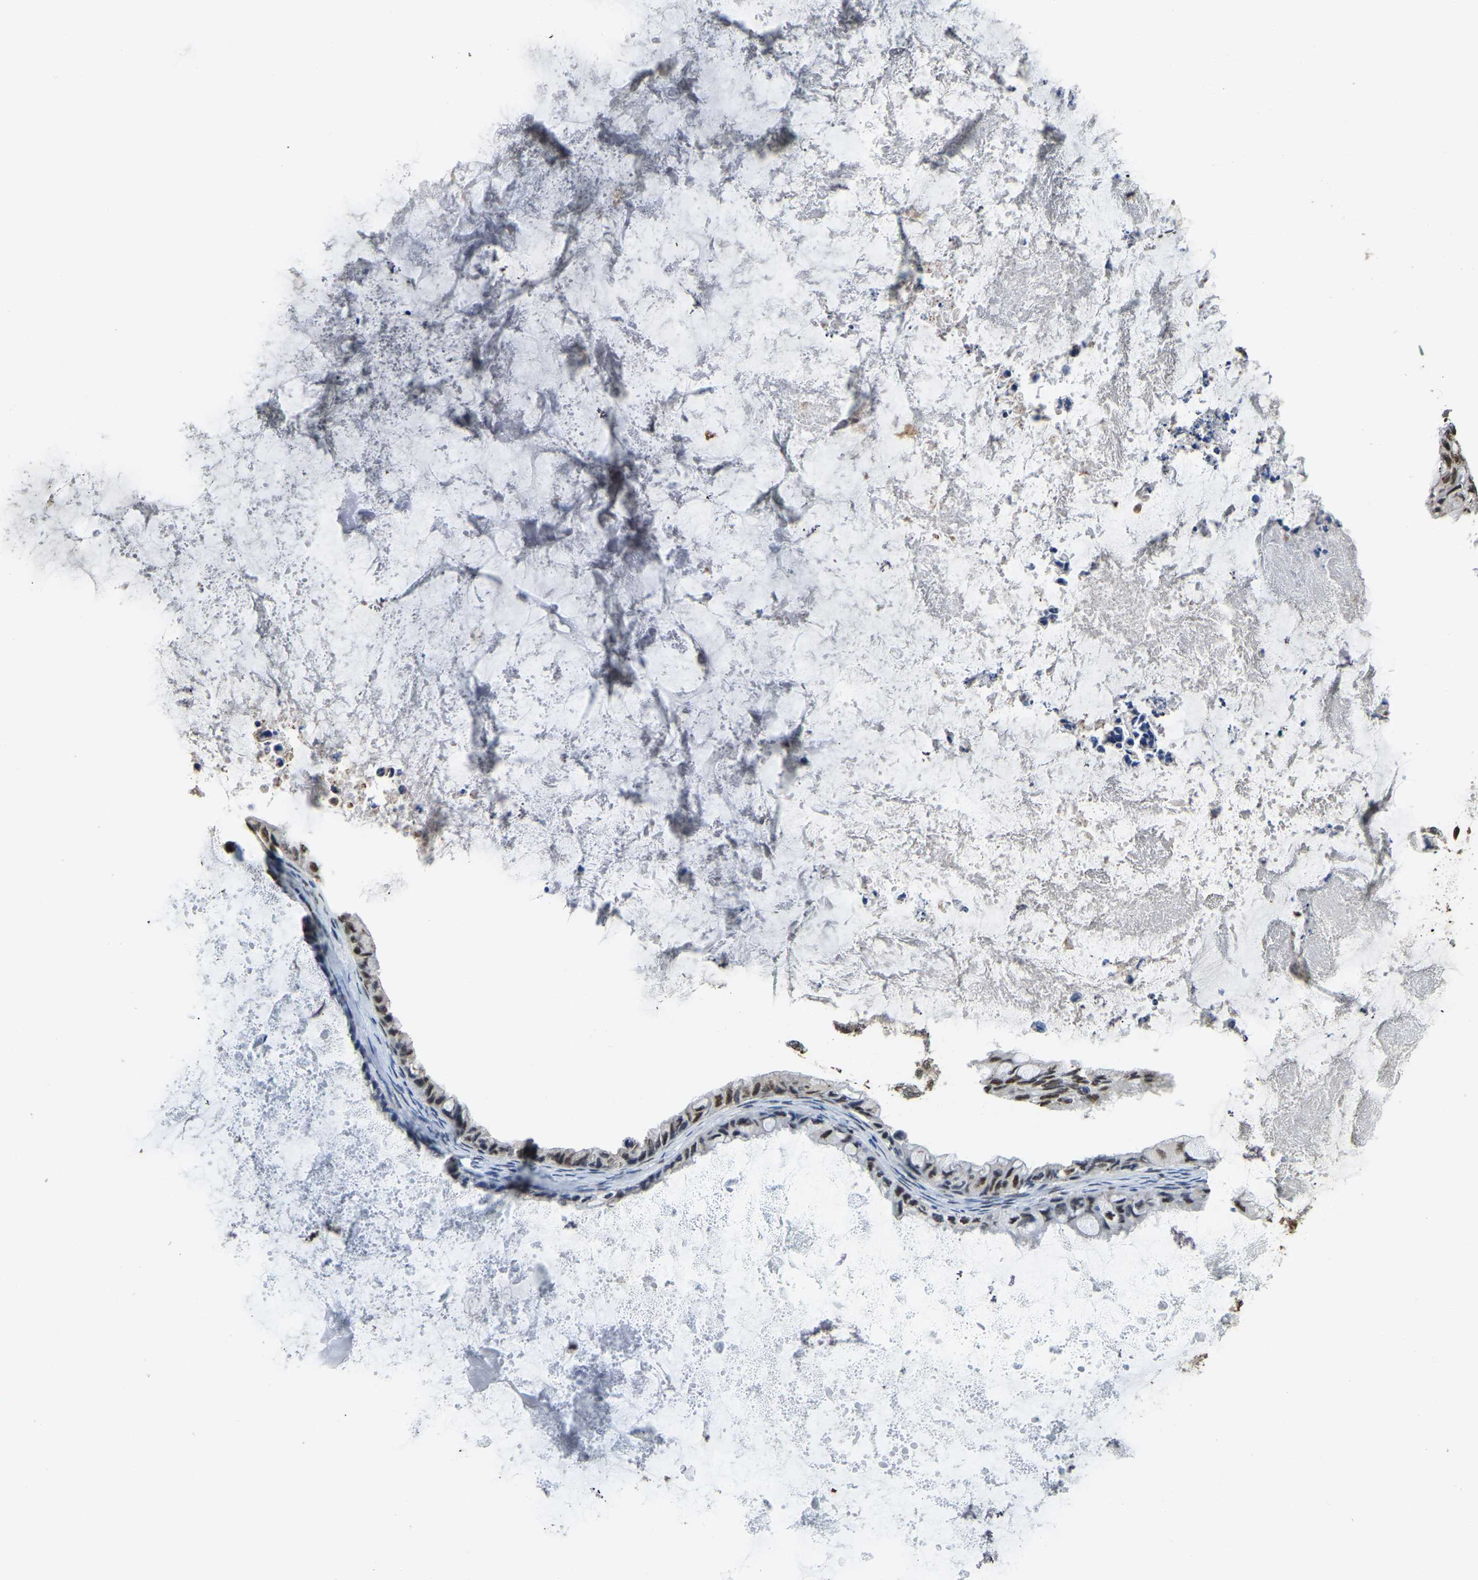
{"staining": {"intensity": "strong", "quantity": ">75%", "location": "nuclear"}, "tissue": "ovarian cancer", "cell_type": "Tumor cells", "image_type": "cancer", "snomed": [{"axis": "morphology", "description": "Cystadenocarcinoma, mucinous, NOS"}, {"axis": "topography", "description": "Ovary"}], "caption": "The histopathology image displays a brown stain indicating the presence of a protein in the nuclear of tumor cells in ovarian cancer (mucinous cystadenocarcinoma).", "gene": "NANS", "patient": {"sex": "female", "age": 80}}